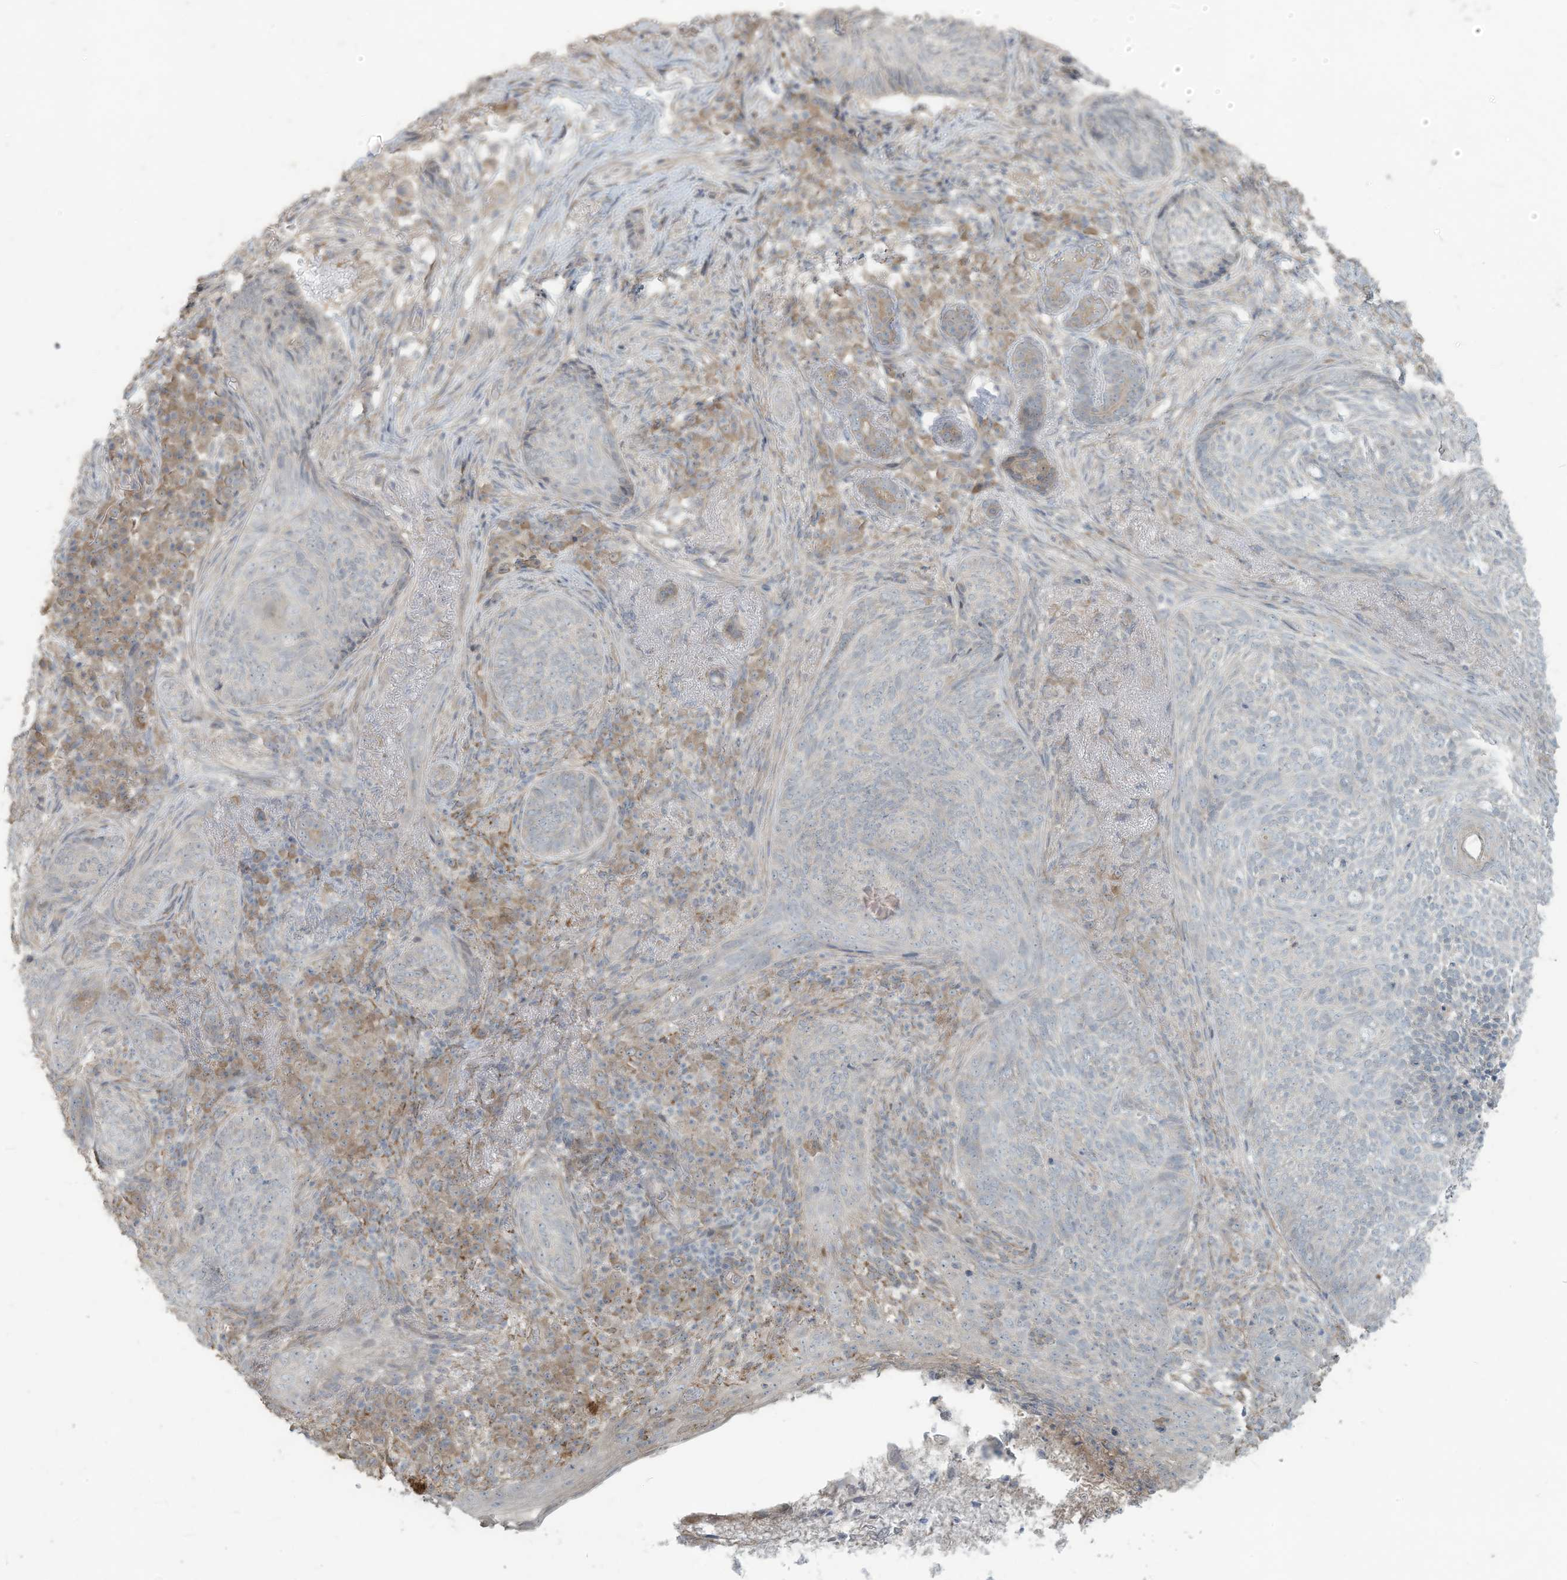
{"staining": {"intensity": "negative", "quantity": "none", "location": "none"}, "tissue": "skin cancer", "cell_type": "Tumor cells", "image_type": "cancer", "snomed": [{"axis": "morphology", "description": "Basal cell carcinoma"}, {"axis": "topography", "description": "Skin"}], "caption": "An immunohistochemistry micrograph of skin cancer is shown. There is no staining in tumor cells of skin cancer.", "gene": "MAGIX", "patient": {"sex": "male", "age": 85}}